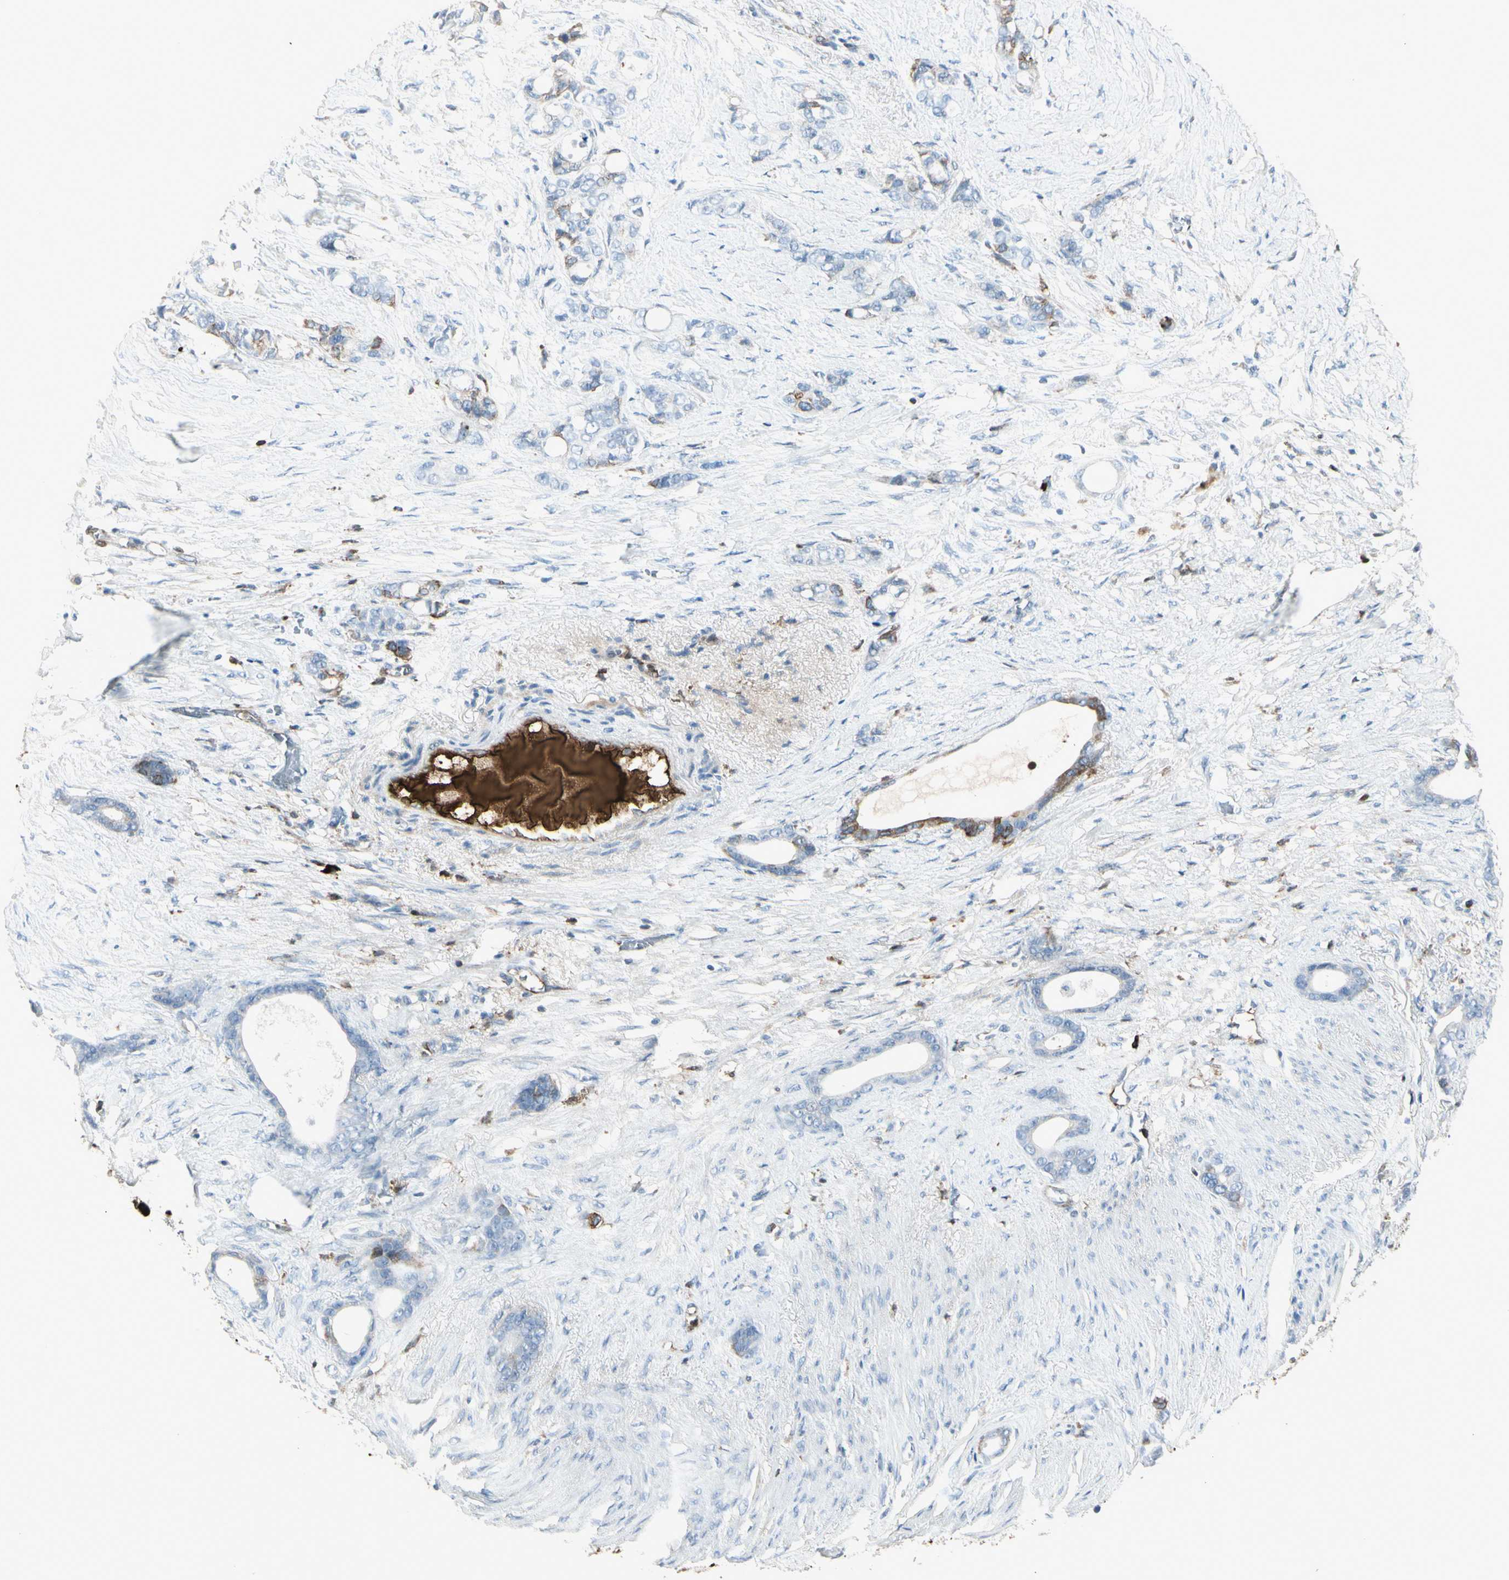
{"staining": {"intensity": "negative", "quantity": "none", "location": "none"}, "tissue": "stomach cancer", "cell_type": "Tumor cells", "image_type": "cancer", "snomed": [{"axis": "morphology", "description": "Adenocarcinoma, NOS"}, {"axis": "topography", "description": "Stomach"}], "caption": "Stomach adenocarcinoma was stained to show a protein in brown. There is no significant expression in tumor cells. Brightfield microscopy of immunohistochemistry (IHC) stained with DAB (3,3'-diaminobenzidine) (brown) and hematoxylin (blue), captured at high magnification.", "gene": "IGHG1", "patient": {"sex": "female", "age": 75}}